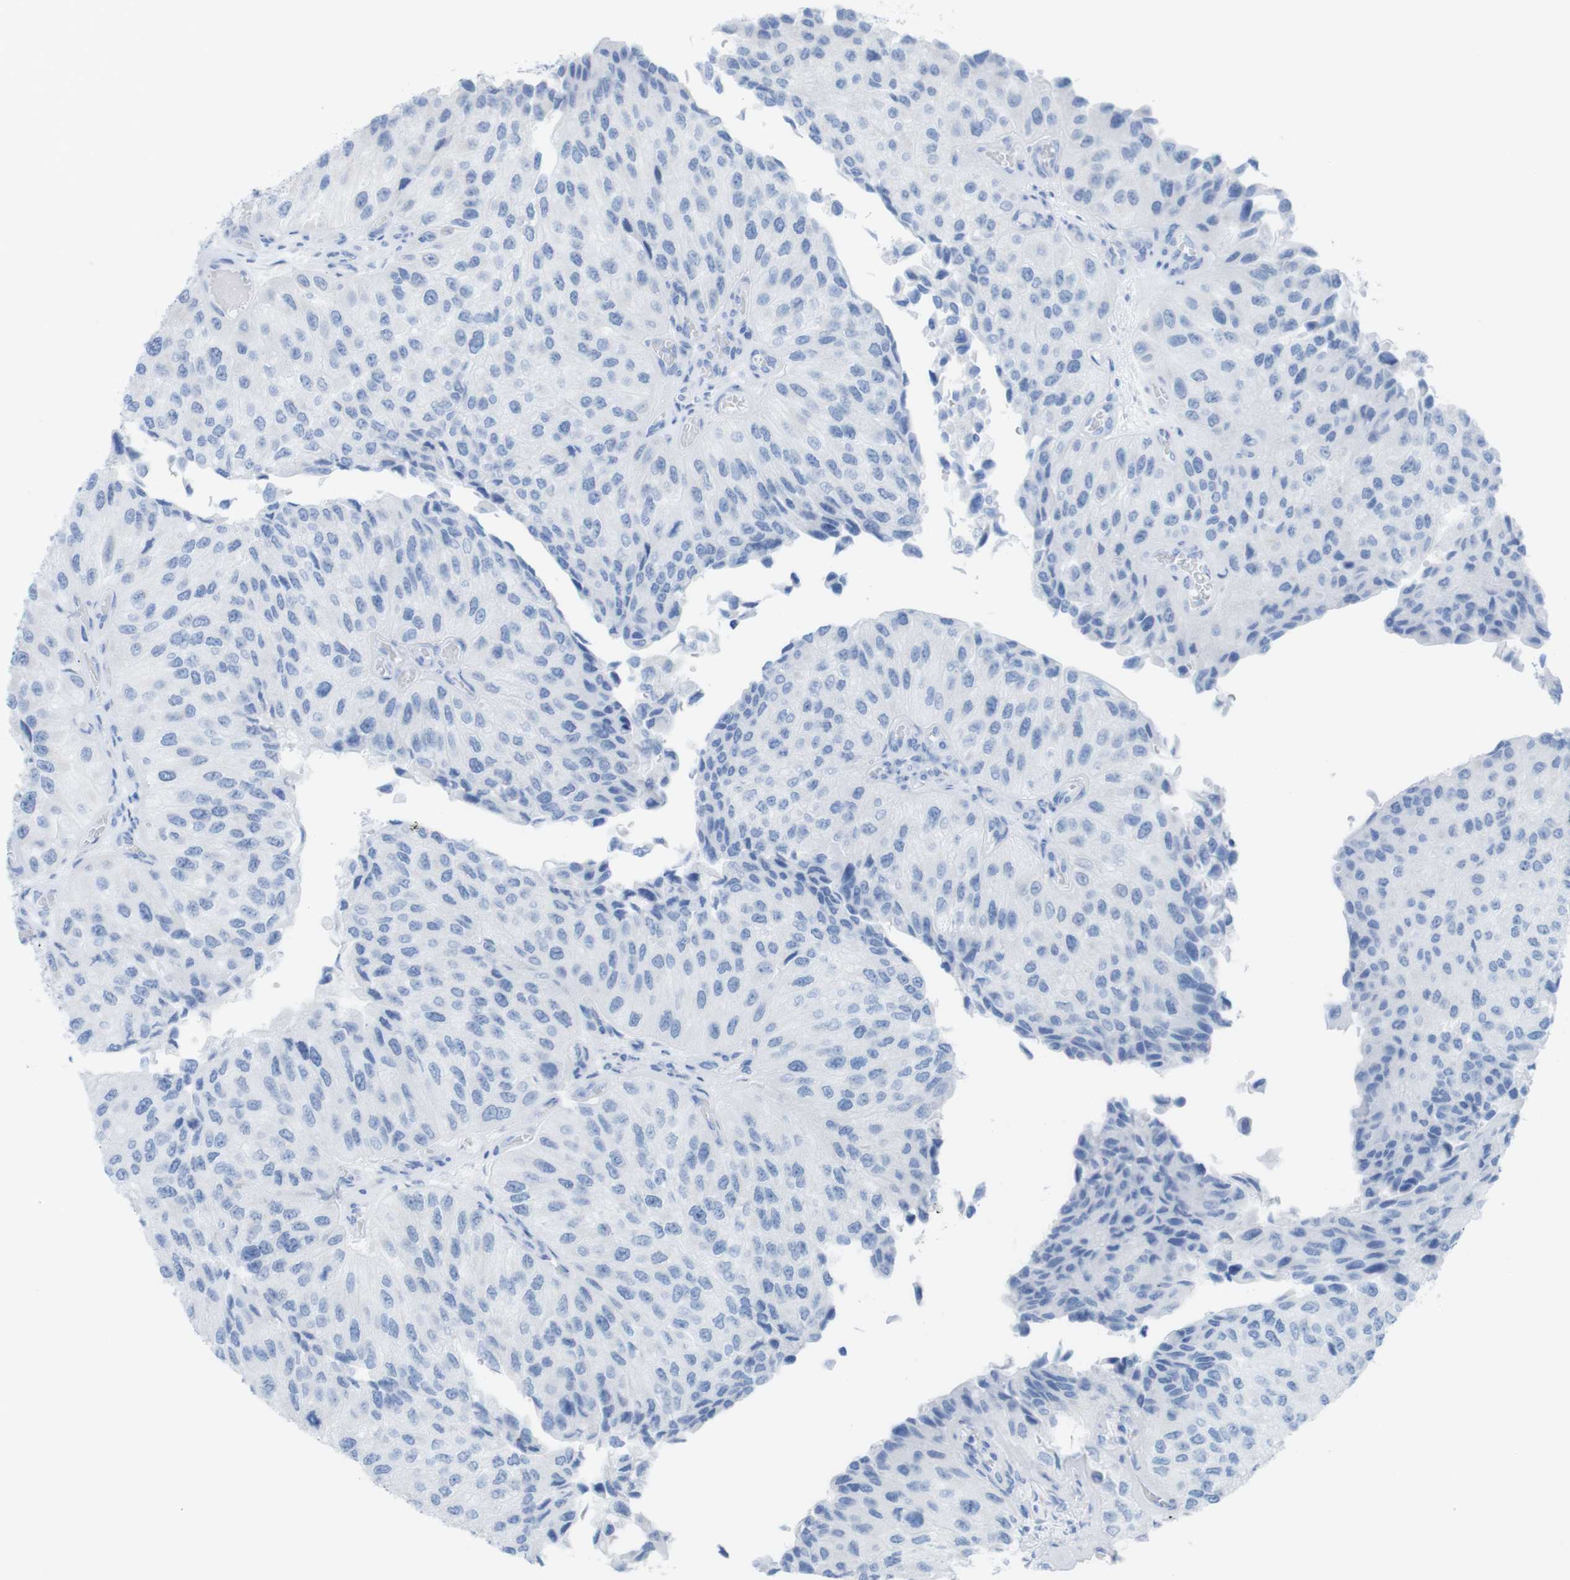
{"staining": {"intensity": "negative", "quantity": "none", "location": "none"}, "tissue": "urothelial cancer", "cell_type": "Tumor cells", "image_type": "cancer", "snomed": [{"axis": "morphology", "description": "Urothelial carcinoma, High grade"}, {"axis": "topography", "description": "Kidney"}, {"axis": "topography", "description": "Urinary bladder"}], "caption": "Tumor cells are negative for brown protein staining in urothelial cancer.", "gene": "MYH7", "patient": {"sex": "male", "age": 77}}